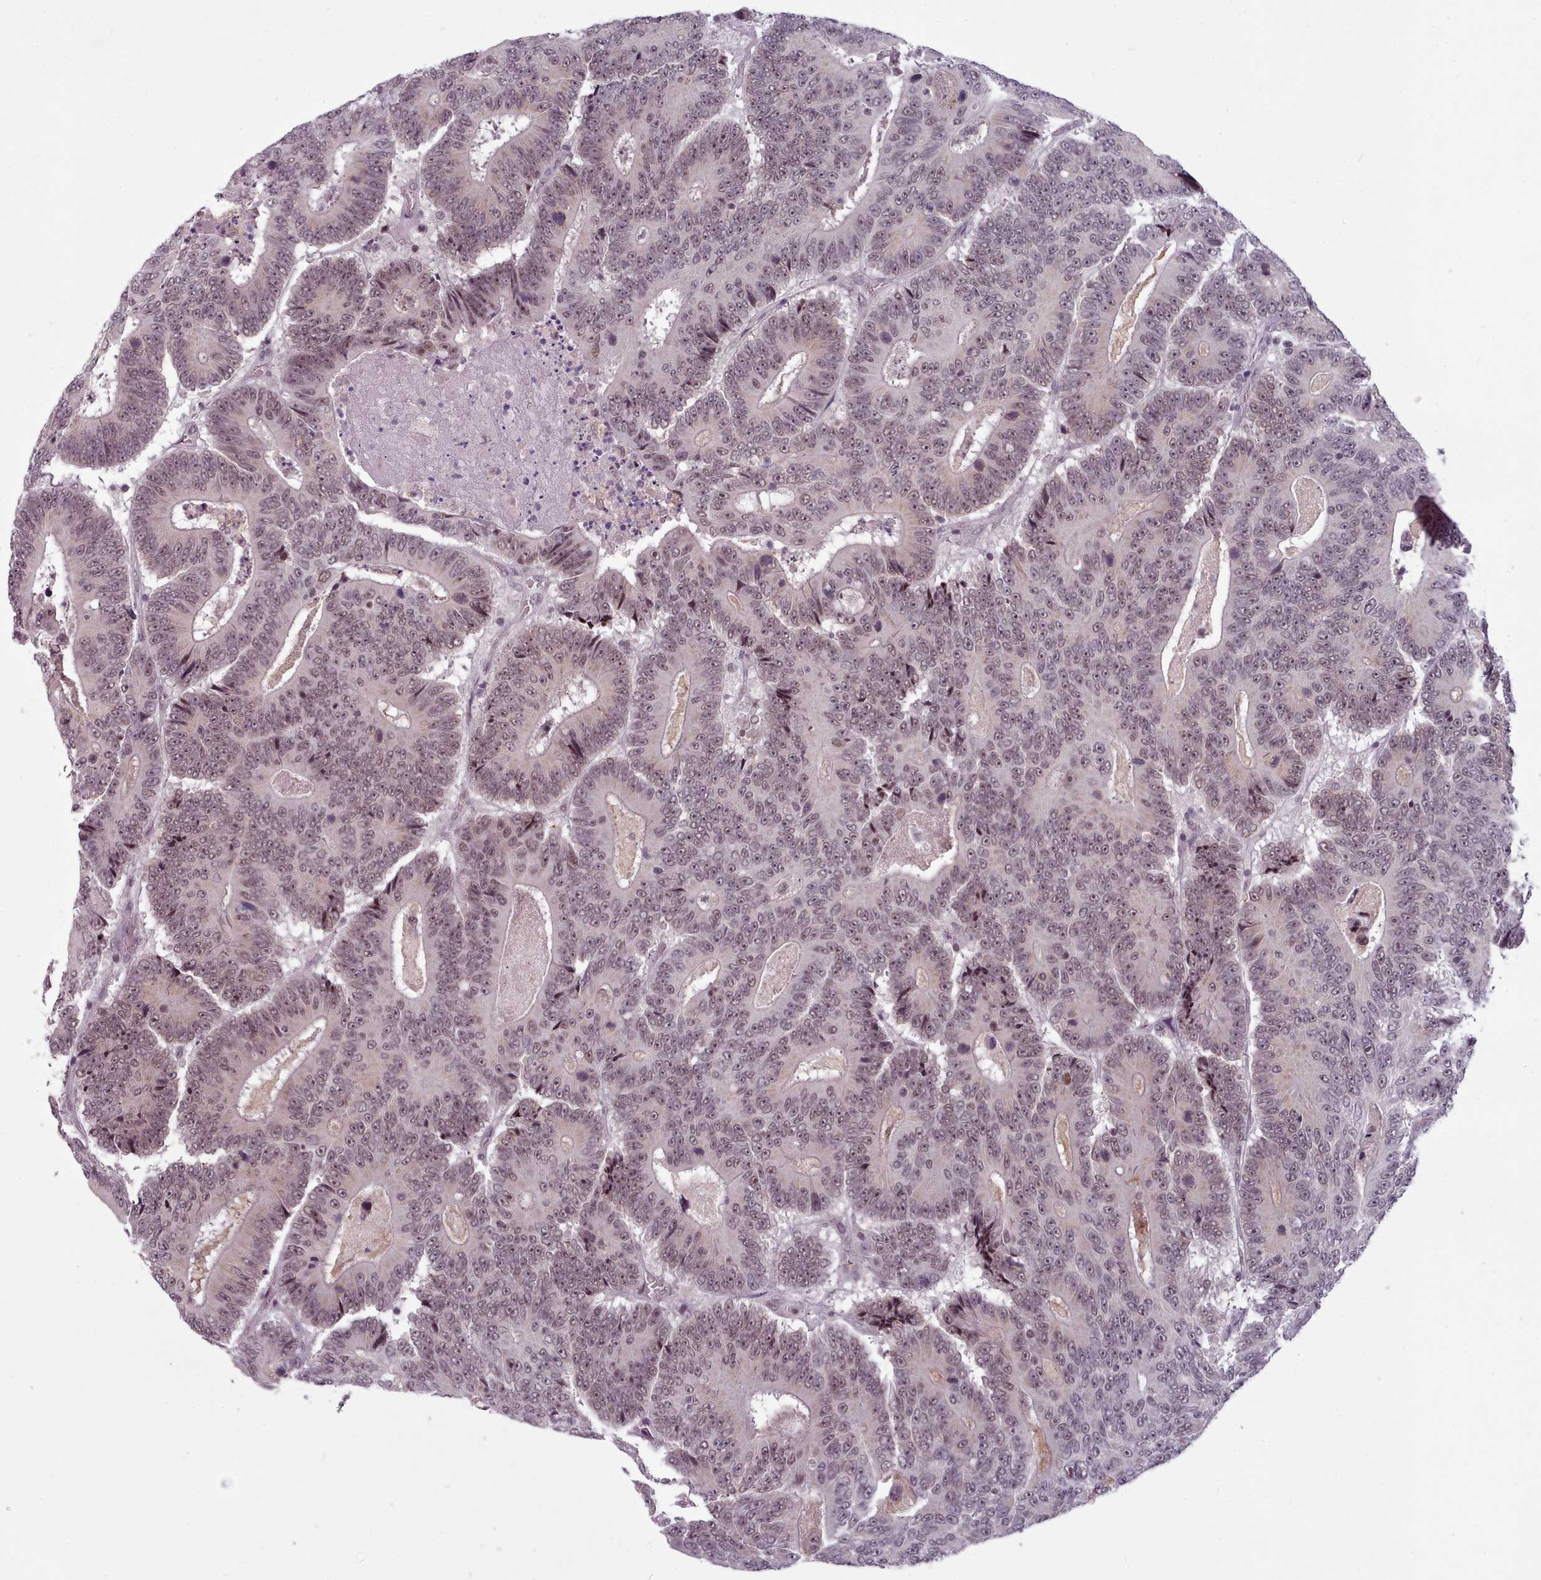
{"staining": {"intensity": "weak", "quantity": ">75%", "location": "nuclear"}, "tissue": "colorectal cancer", "cell_type": "Tumor cells", "image_type": "cancer", "snomed": [{"axis": "morphology", "description": "Adenocarcinoma, NOS"}, {"axis": "topography", "description": "Colon"}], "caption": "Colorectal cancer stained with IHC shows weak nuclear positivity in approximately >75% of tumor cells.", "gene": "SRSF9", "patient": {"sex": "male", "age": 83}}